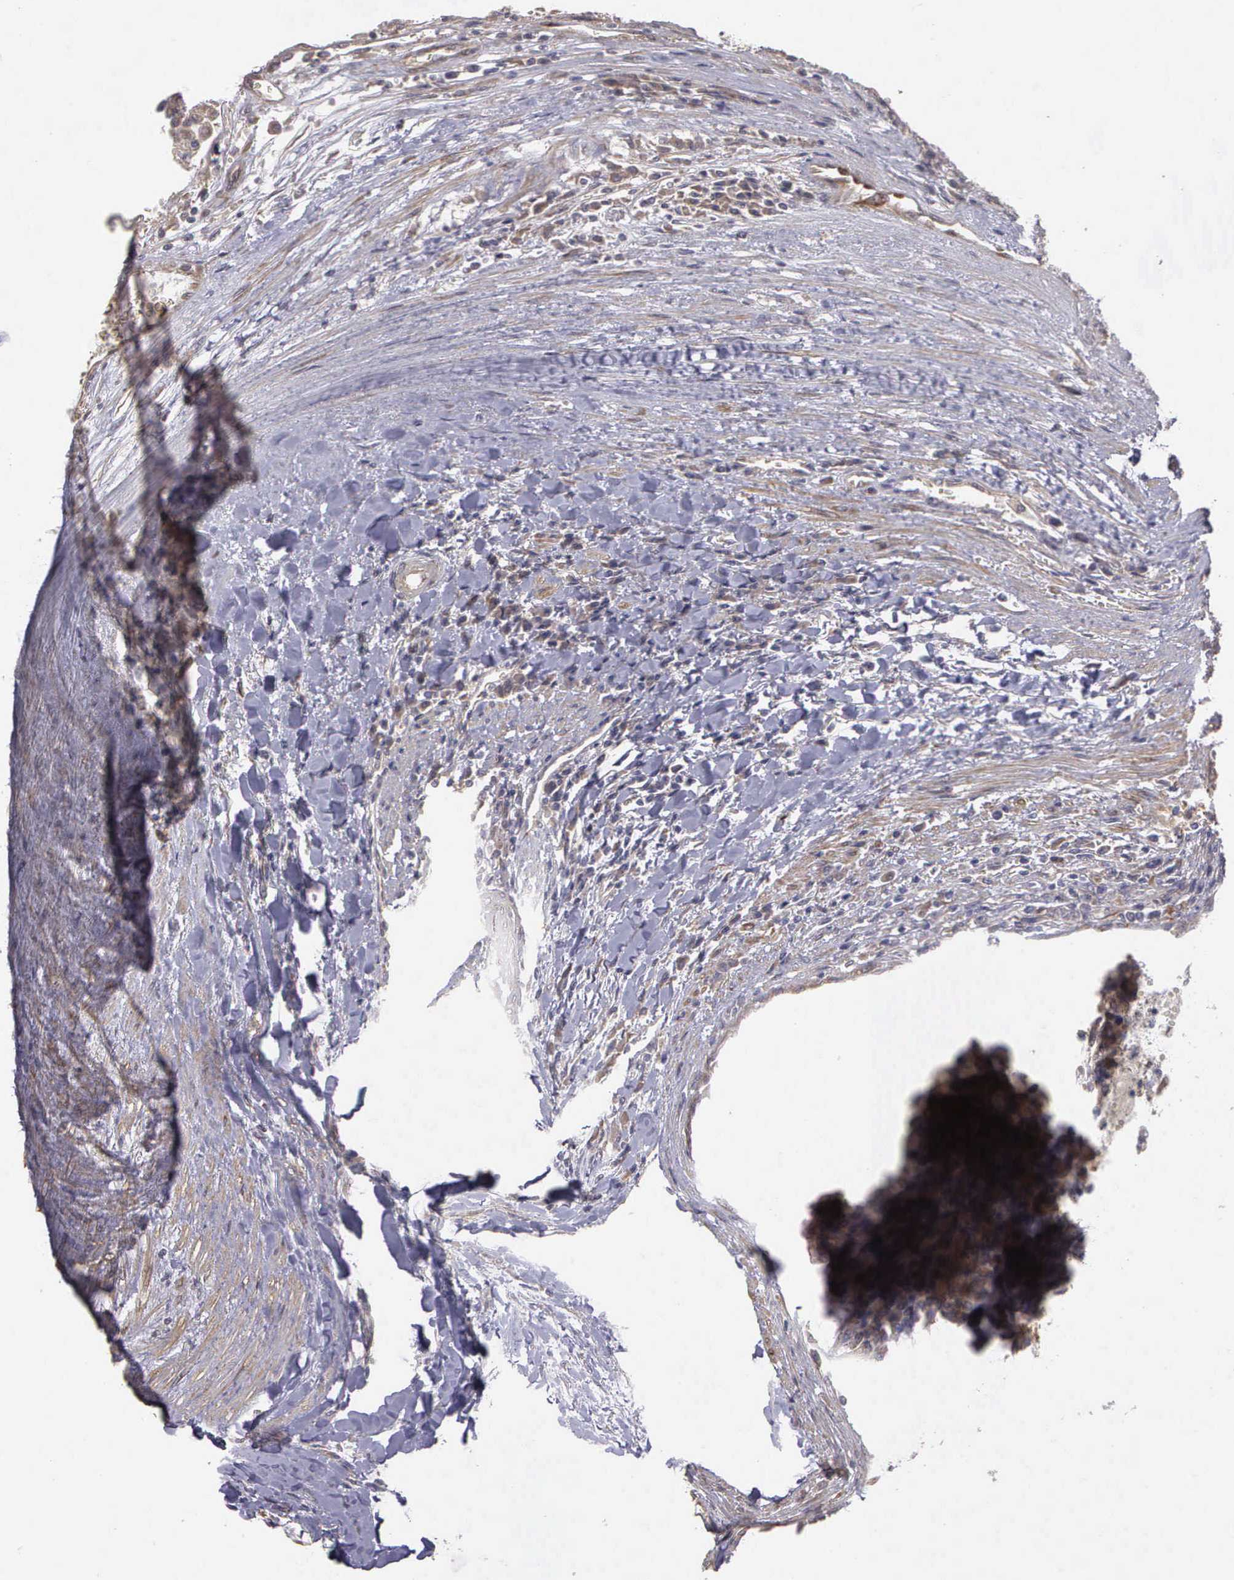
{"staining": {"intensity": "weak", "quantity": ">75%", "location": "cytoplasmic/membranous"}, "tissue": "renal cancer", "cell_type": "Tumor cells", "image_type": "cancer", "snomed": [{"axis": "morphology", "description": "Normal tissue, NOS"}, {"axis": "morphology", "description": "Adenocarcinoma, NOS"}, {"axis": "topography", "description": "Kidney"}], "caption": "Immunohistochemistry of renal adenocarcinoma displays low levels of weak cytoplasmic/membranous staining in about >75% of tumor cells. The staining is performed using DAB (3,3'-diaminobenzidine) brown chromogen to label protein expression. The nuclei are counter-stained blue using hematoxylin.", "gene": "RTL10", "patient": {"sex": "male", "age": 71}}